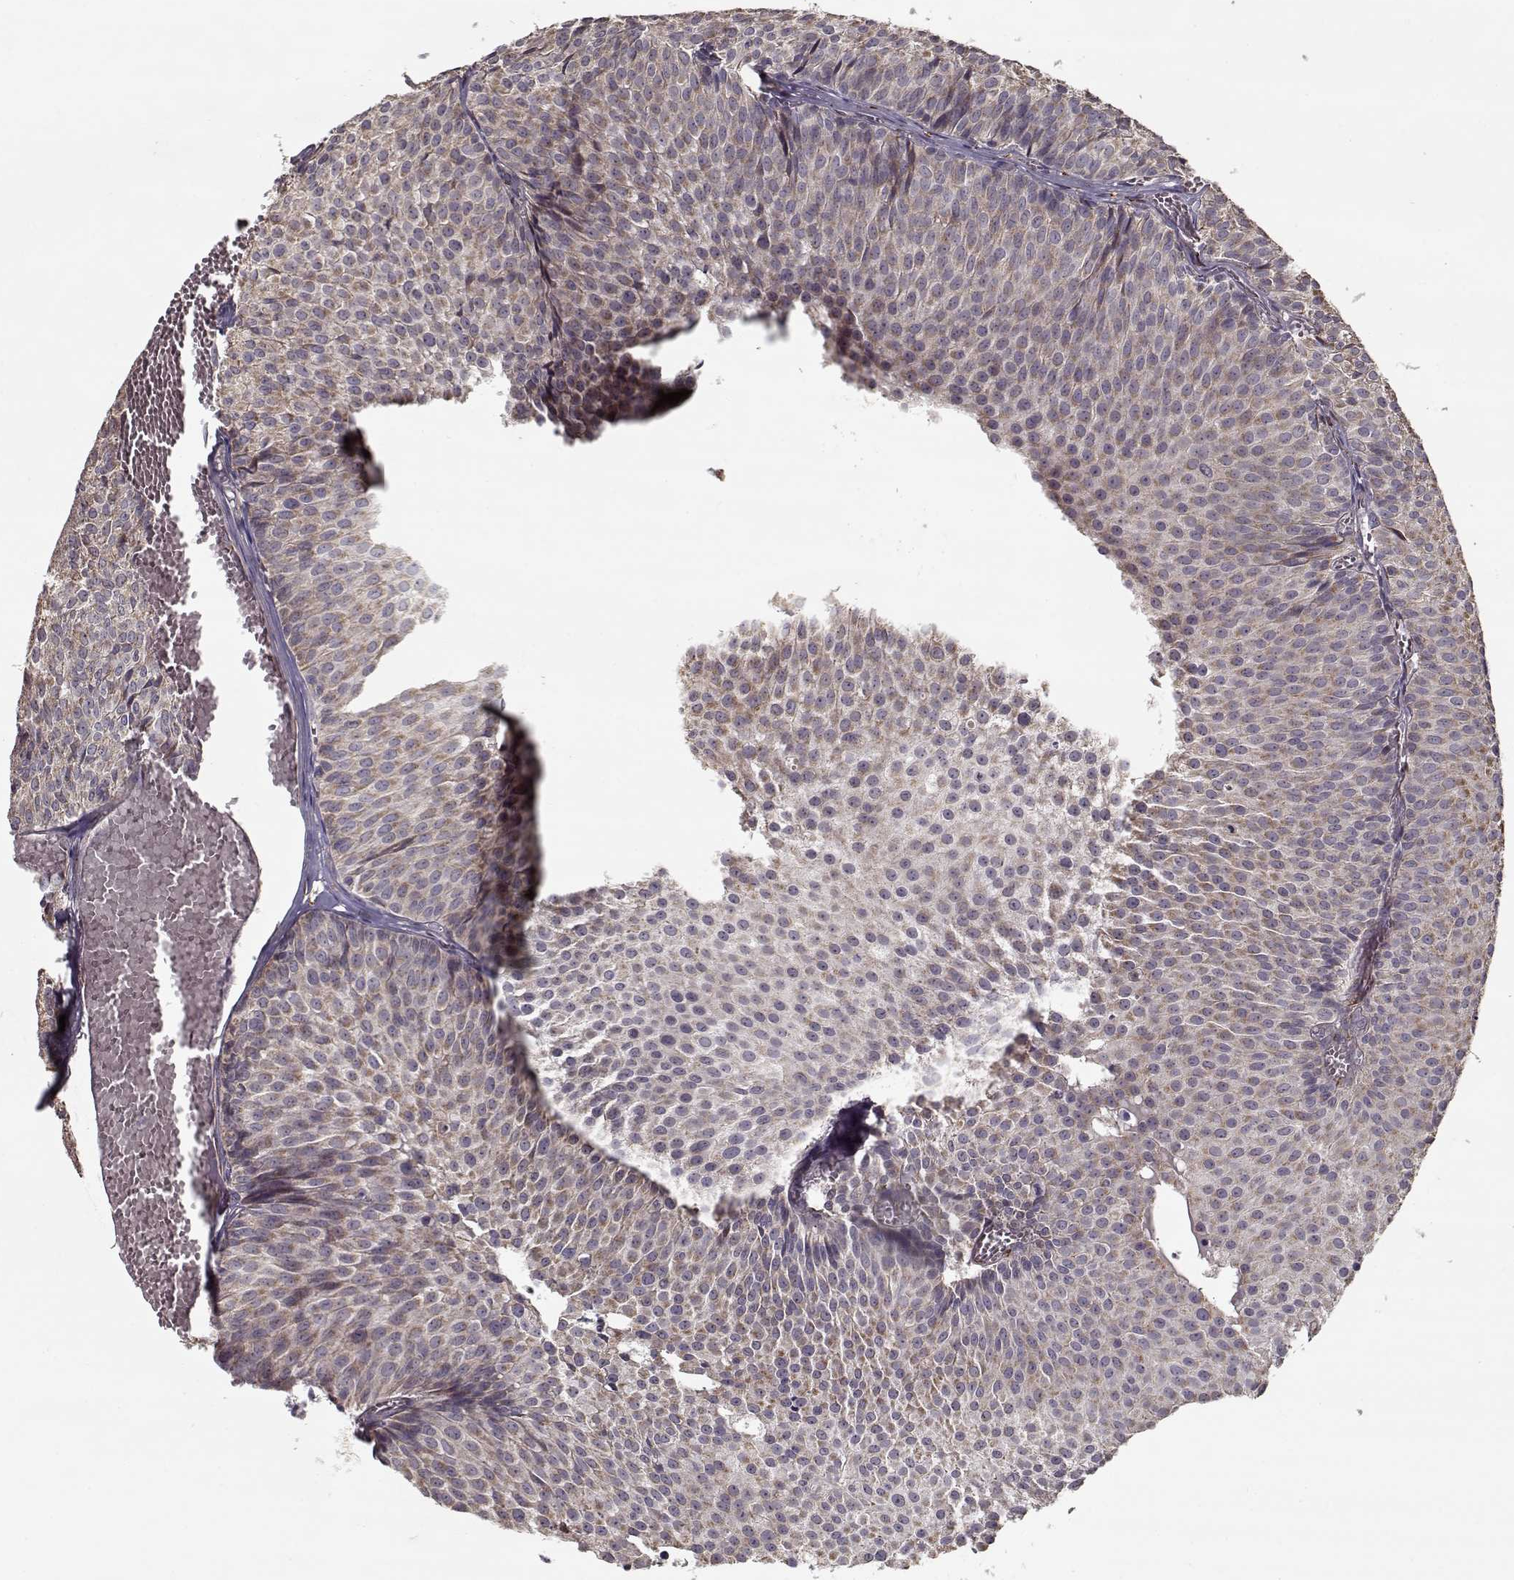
{"staining": {"intensity": "moderate", "quantity": ">75%", "location": "cytoplasmic/membranous"}, "tissue": "urothelial cancer", "cell_type": "Tumor cells", "image_type": "cancer", "snomed": [{"axis": "morphology", "description": "Urothelial carcinoma, Low grade"}, {"axis": "topography", "description": "Urinary bladder"}], "caption": "Low-grade urothelial carcinoma stained with a protein marker displays moderate staining in tumor cells.", "gene": "IMMP1L", "patient": {"sex": "male", "age": 63}}